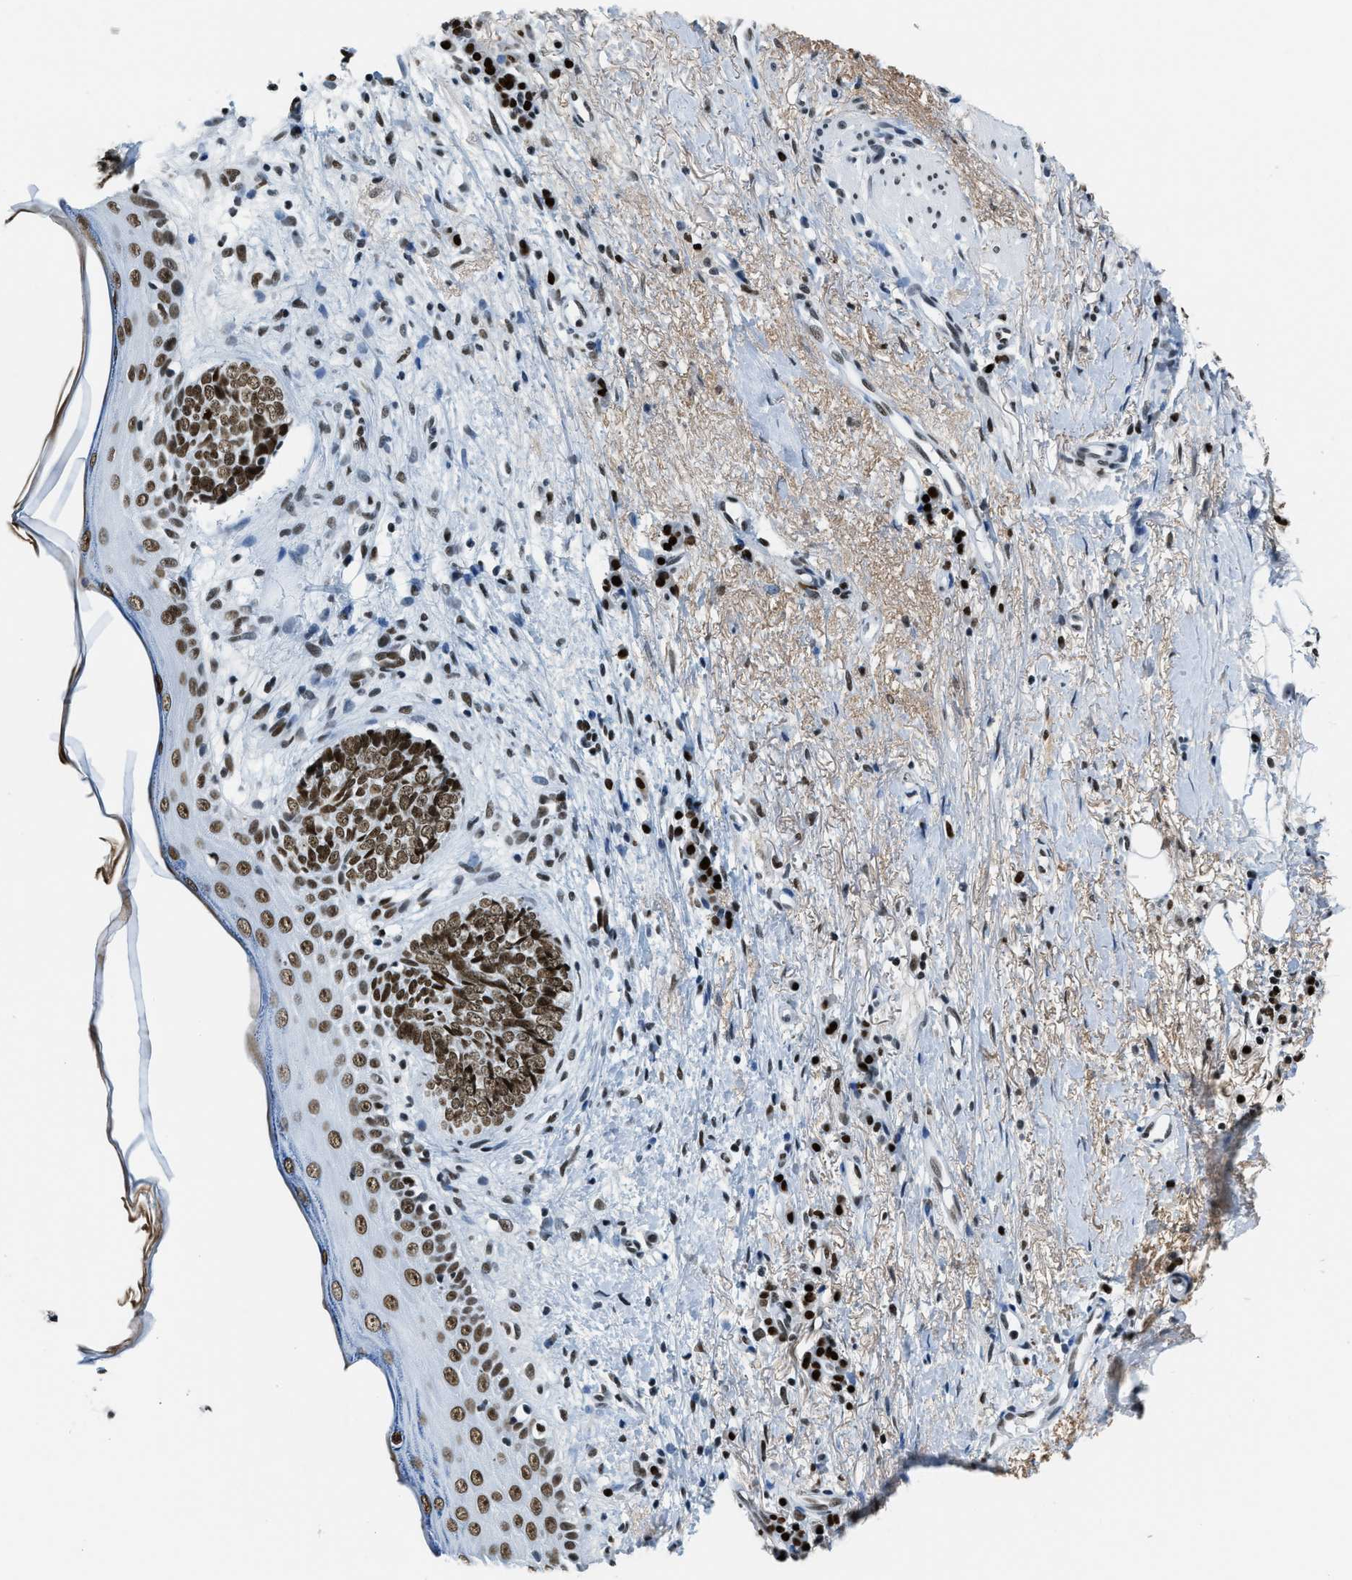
{"staining": {"intensity": "strong", "quantity": ">75%", "location": "nuclear"}, "tissue": "skin cancer", "cell_type": "Tumor cells", "image_type": "cancer", "snomed": [{"axis": "morphology", "description": "Basal cell carcinoma"}, {"axis": "topography", "description": "Skin"}], "caption": "Tumor cells show strong nuclear positivity in about >75% of cells in skin cancer (basal cell carcinoma).", "gene": "TOP1", "patient": {"sex": "female", "age": 84}}